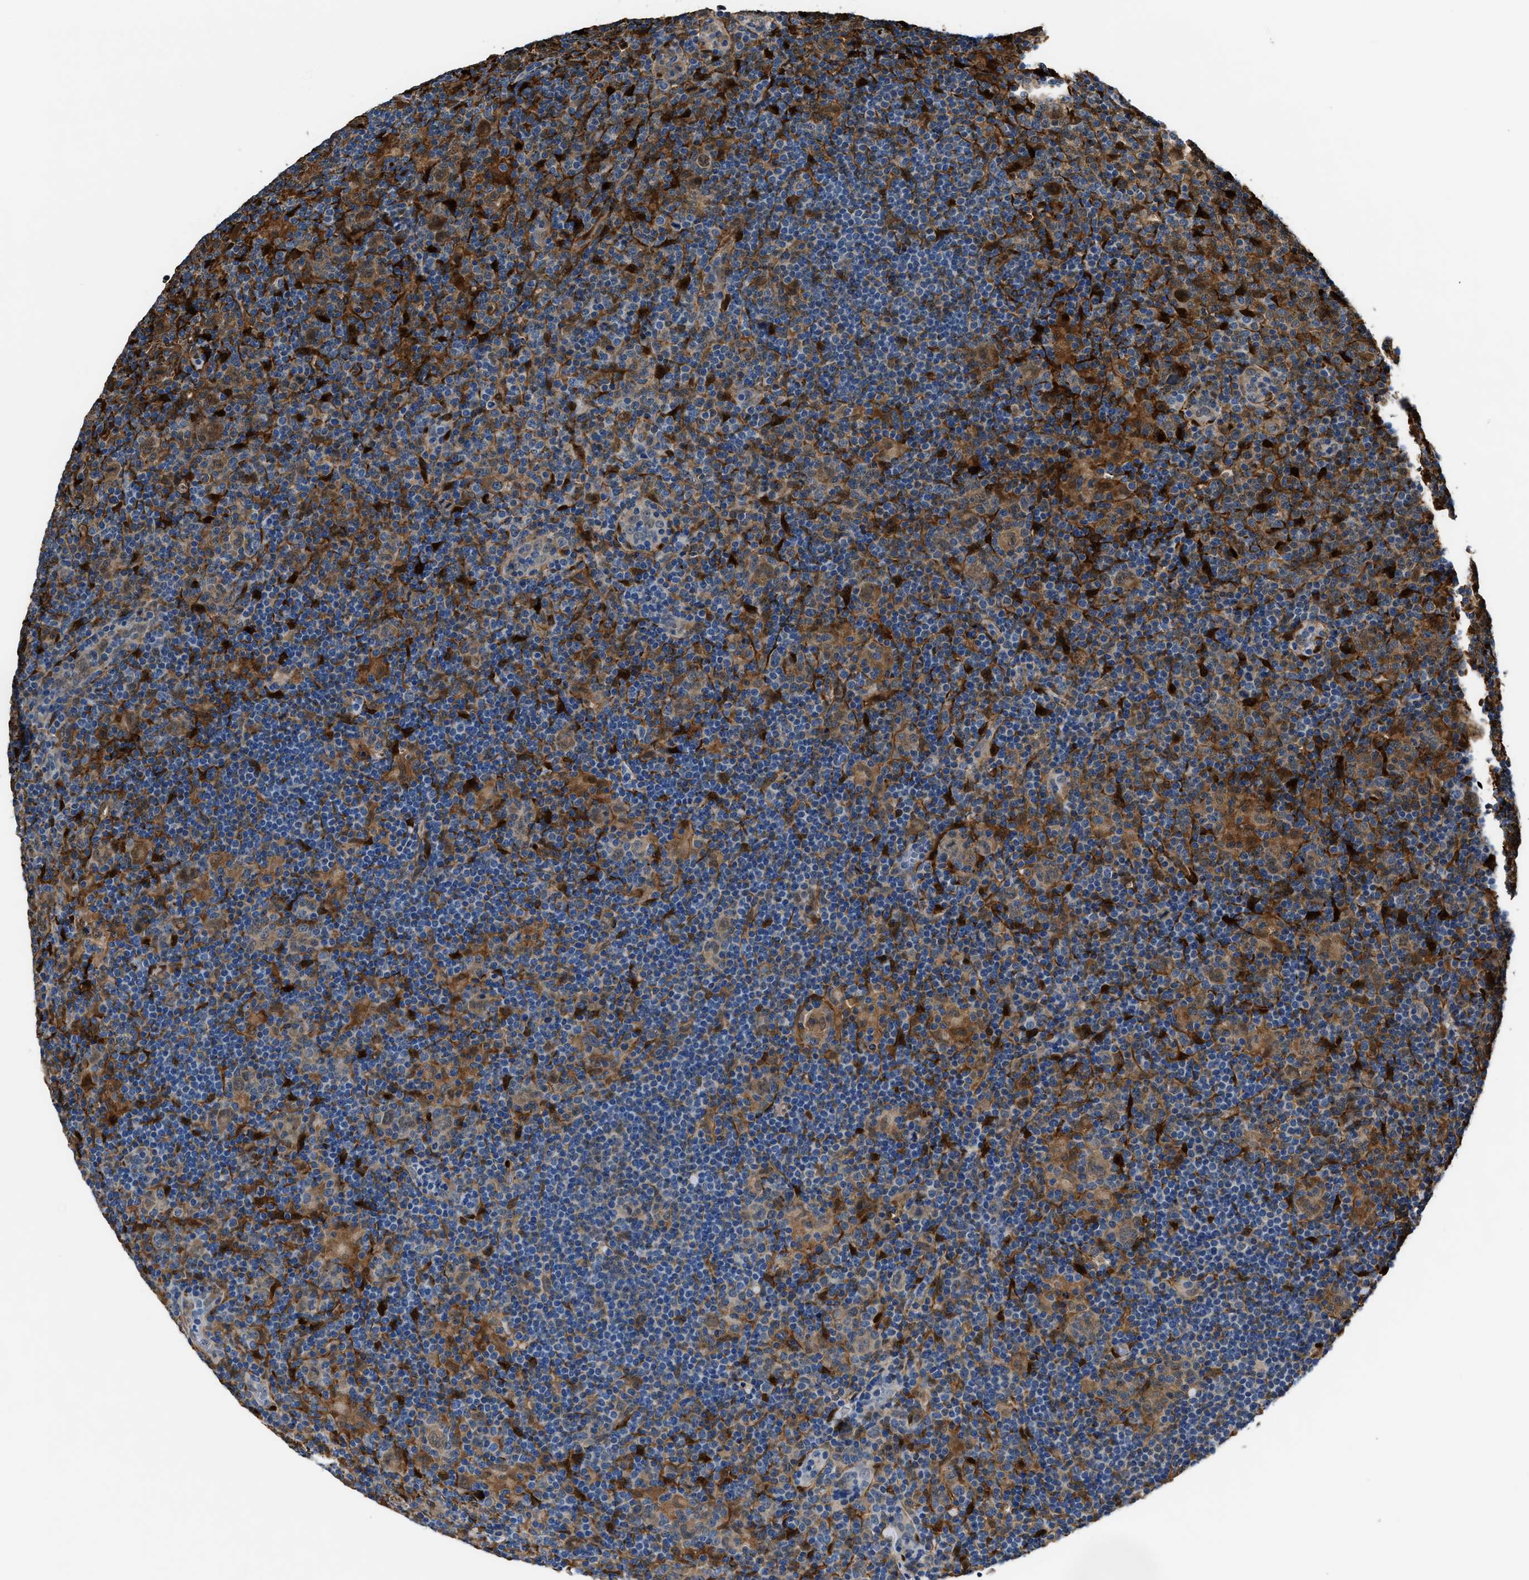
{"staining": {"intensity": "moderate", "quantity": ">75%", "location": "cytoplasmic/membranous"}, "tissue": "lymphoma", "cell_type": "Tumor cells", "image_type": "cancer", "snomed": [{"axis": "morphology", "description": "Hodgkin's disease, NOS"}, {"axis": "topography", "description": "Lymph node"}], "caption": "Lymphoma stained with immunohistochemistry displays moderate cytoplasmic/membranous staining in about >75% of tumor cells.", "gene": "PPA1", "patient": {"sex": "female", "age": 57}}